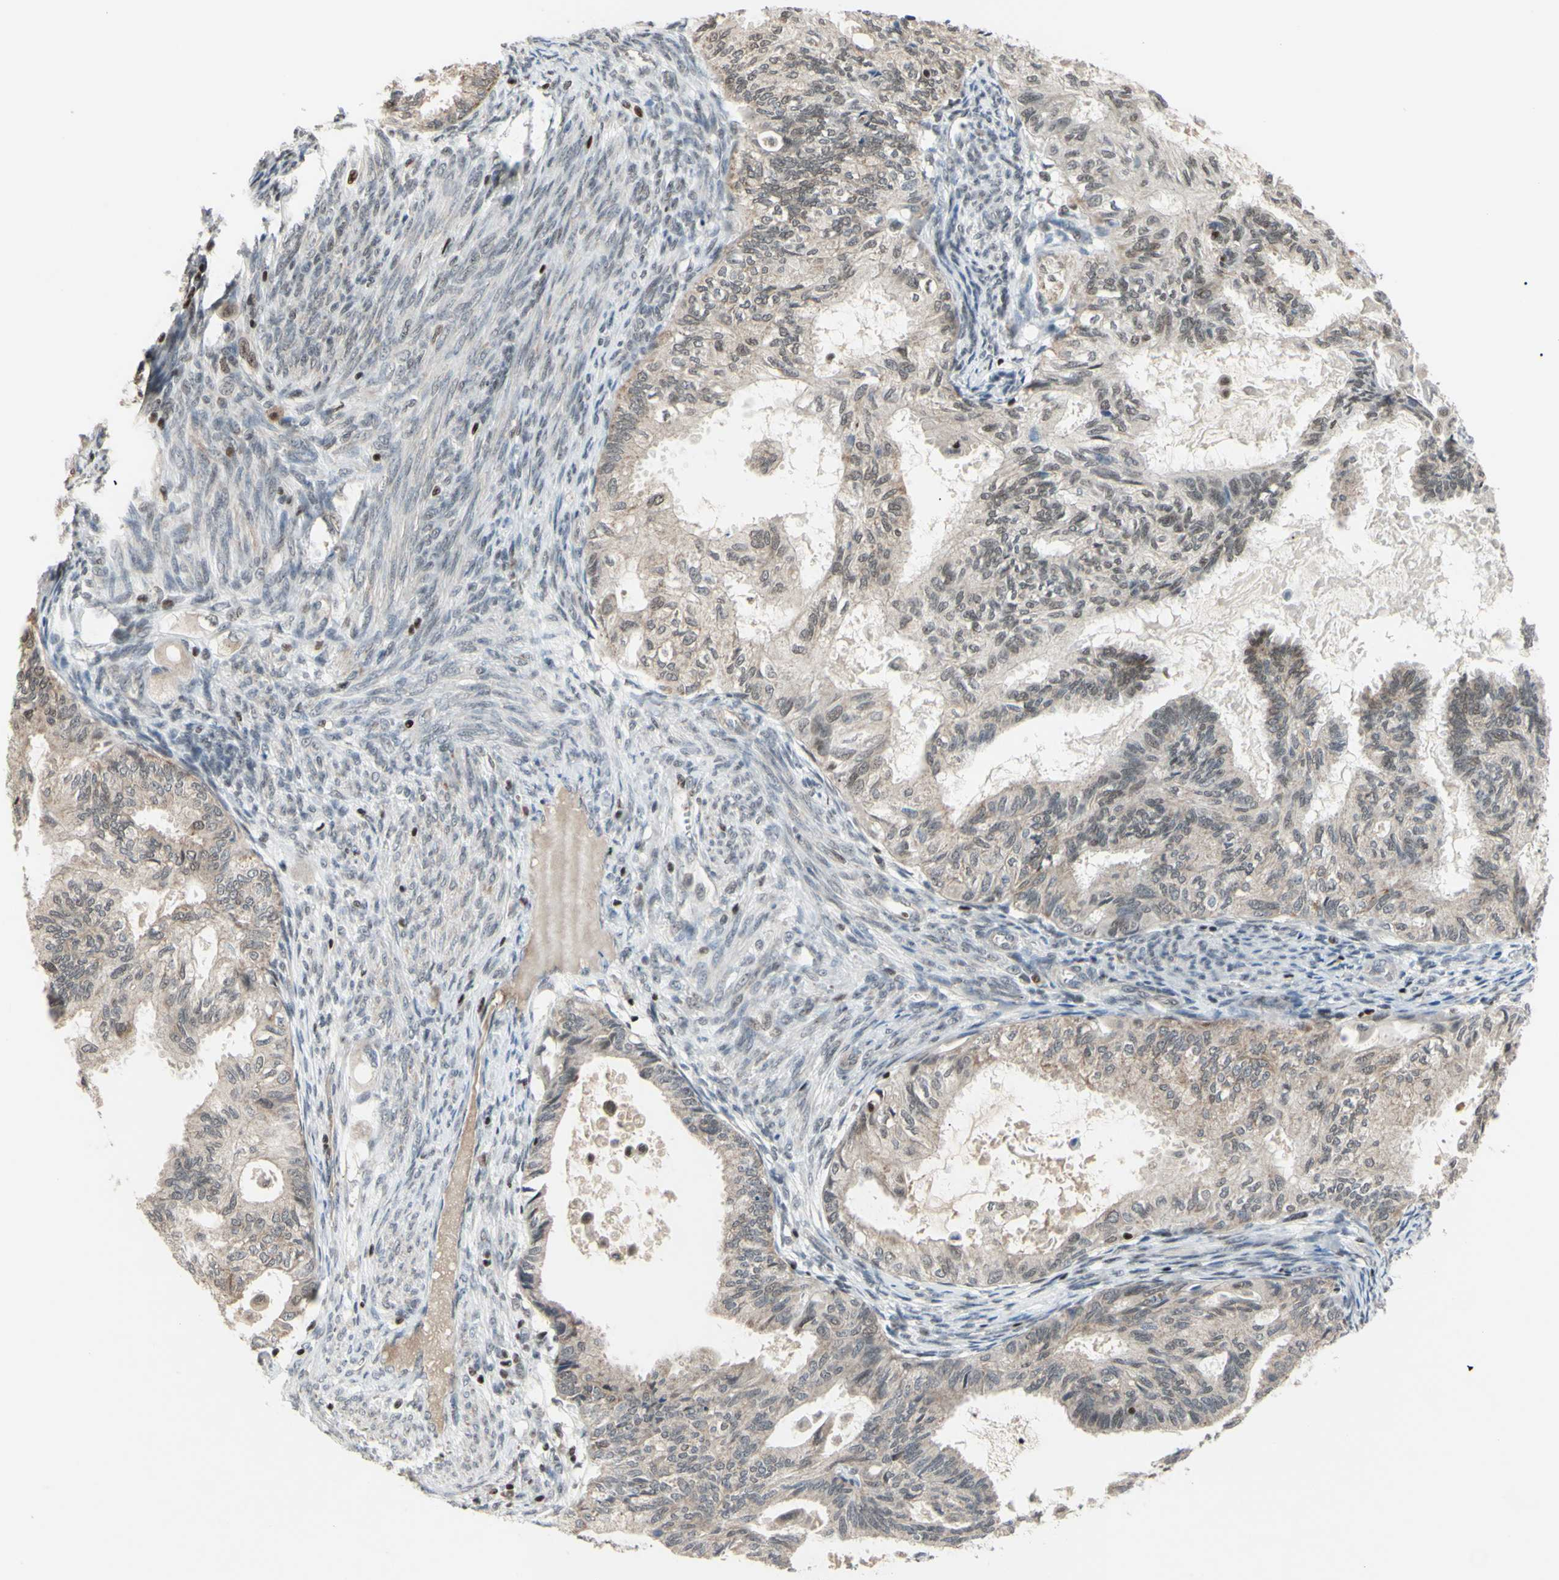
{"staining": {"intensity": "weak", "quantity": ">75%", "location": "cytoplasmic/membranous"}, "tissue": "cervical cancer", "cell_type": "Tumor cells", "image_type": "cancer", "snomed": [{"axis": "morphology", "description": "Normal tissue, NOS"}, {"axis": "morphology", "description": "Adenocarcinoma, NOS"}, {"axis": "topography", "description": "Cervix"}, {"axis": "topography", "description": "Endometrium"}], "caption": "Weak cytoplasmic/membranous positivity is appreciated in approximately >75% of tumor cells in cervical adenocarcinoma. Nuclei are stained in blue.", "gene": "SP4", "patient": {"sex": "female", "age": 86}}